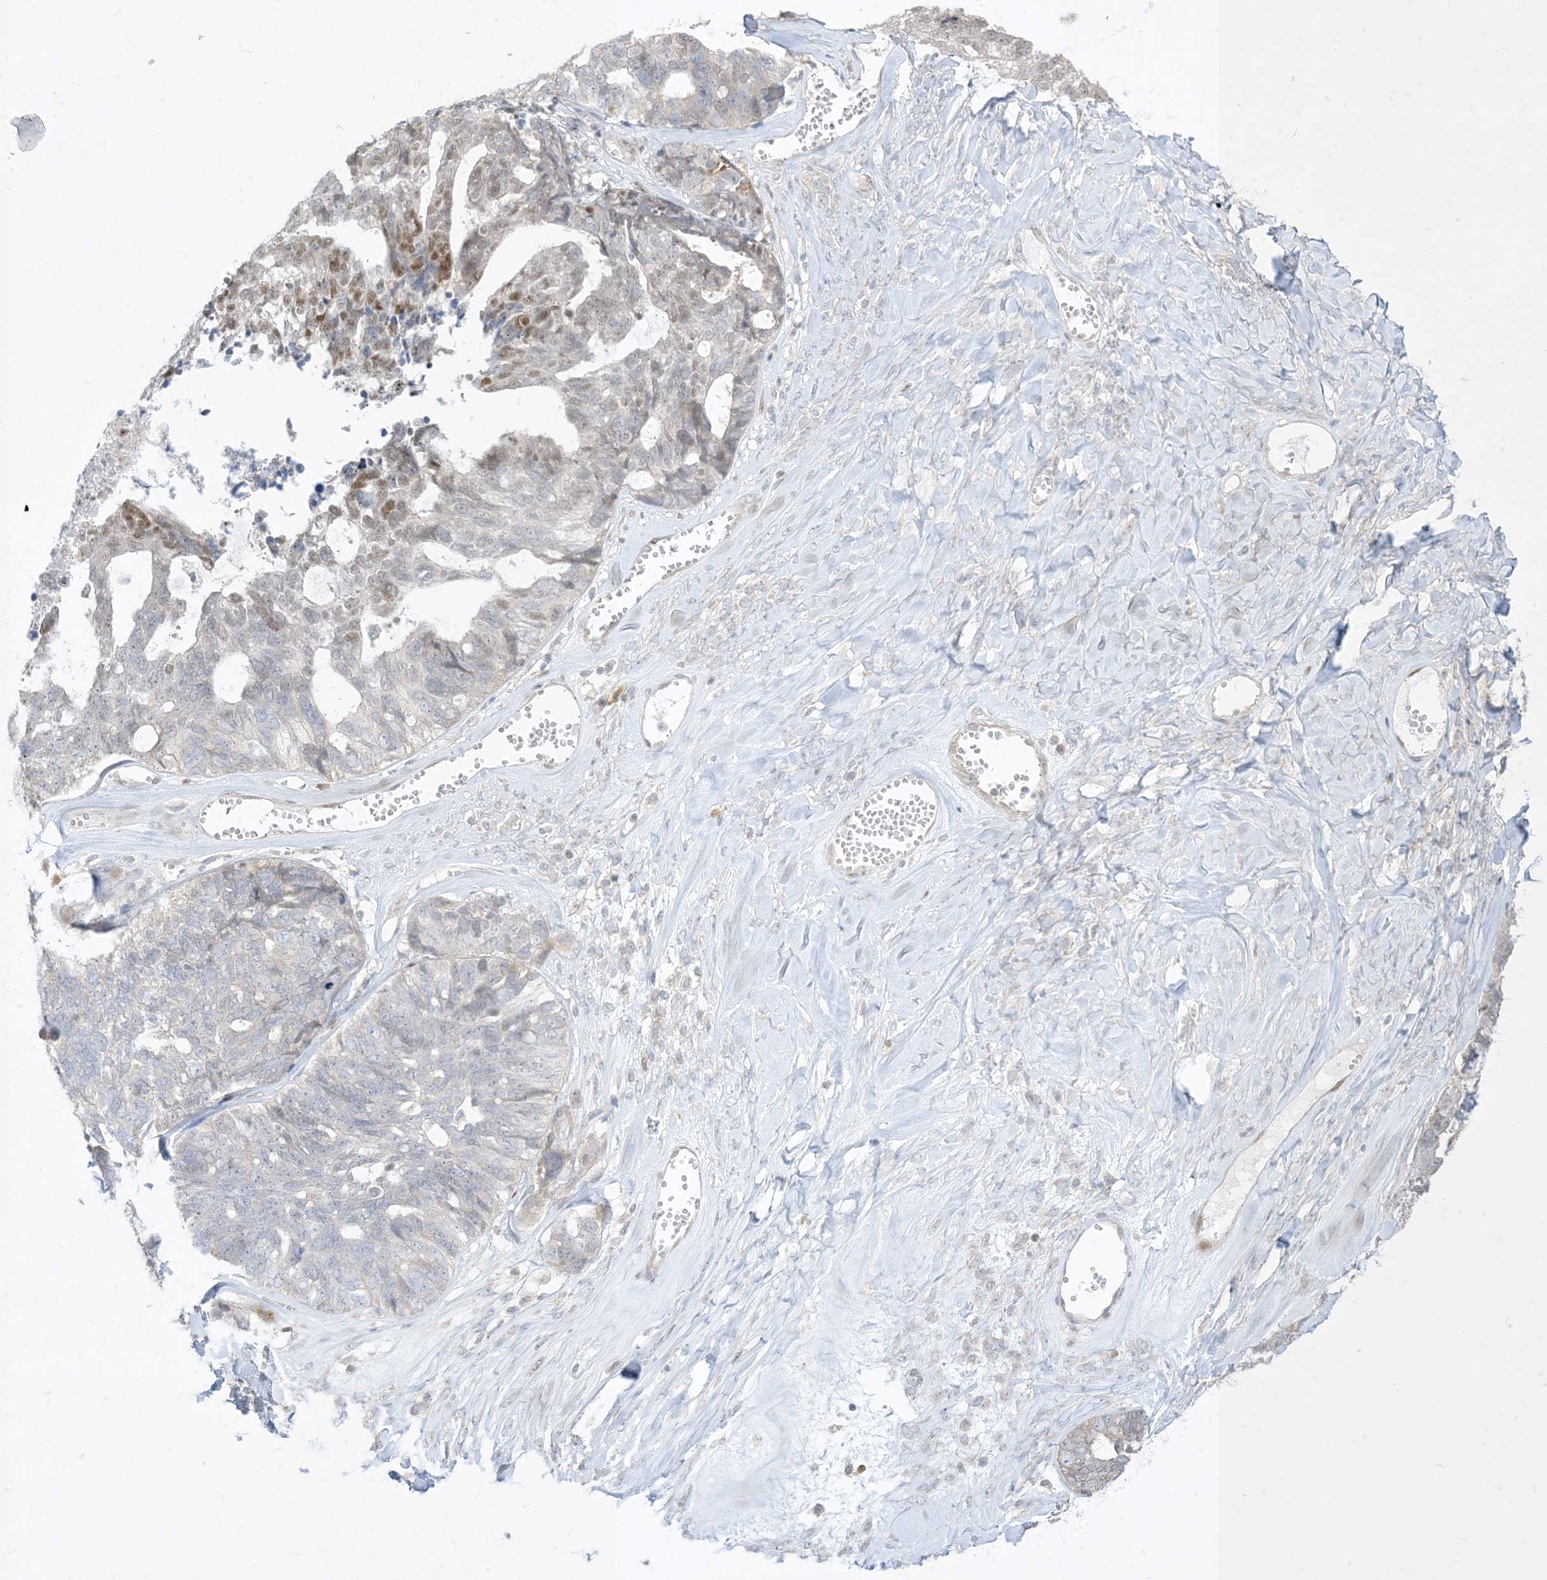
{"staining": {"intensity": "moderate", "quantity": "<25%", "location": "nuclear"}, "tissue": "ovarian cancer", "cell_type": "Tumor cells", "image_type": "cancer", "snomed": [{"axis": "morphology", "description": "Cystadenocarcinoma, serous, NOS"}, {"axis": "topography", "description": "Ovary"}], "caption": "Immunohistochemistry staining of ovarian serous cystadenocarcinoma, which shows low levels of moderate nuclear positivity in about <25% of tumor cells indicating moderate nuclear protein positivity. The staining was performed using DAB (brown) for protein detection and nuclei were counterstained in hematoxylin (blue).", "gene": "BHLHE40", "patient": {"sex": "female", "age": 79}}